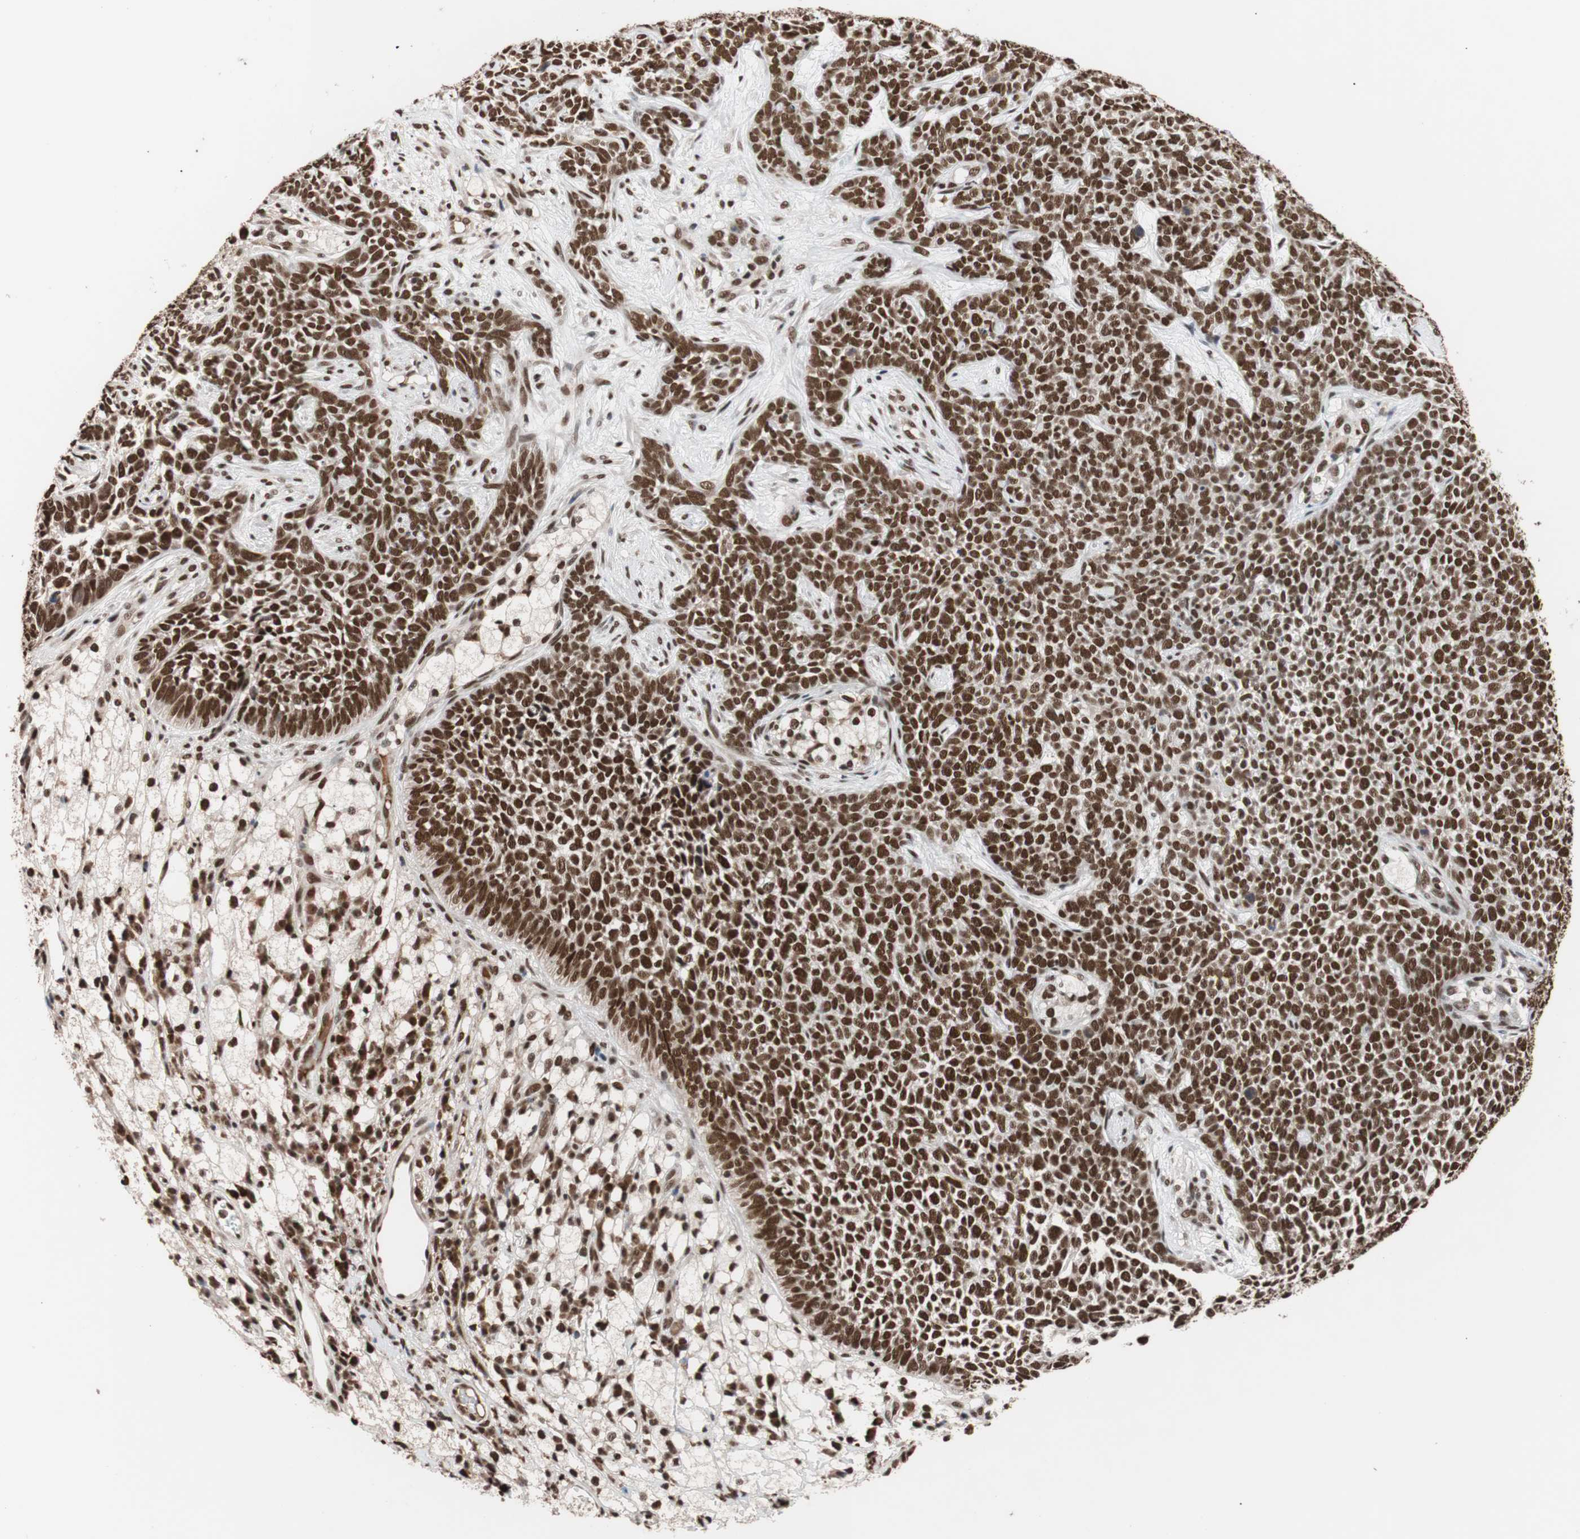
{"staining": {"intensity": "strong", "quantity": ">75%", "location": "nuclear"}, "tissue": "skin cancer", "cell_type": "Tumor cells", "image_type": "cancer", "snomed": [{"axis": "morphology", "description": "Basal cell carcinoma"}, {"axis": "topography", "description": "Skin"}], "caption": "DAB (3,3'-diaminobenzidine) immunohistochemical staining of human skin cancer reveals strong nuclear protein staining in about >75% of tumor cells. (IHC, brightfield microscopy, high magnification).", "gene": "CHAMP1", "patient": {"sex": "female", "age": 84}}